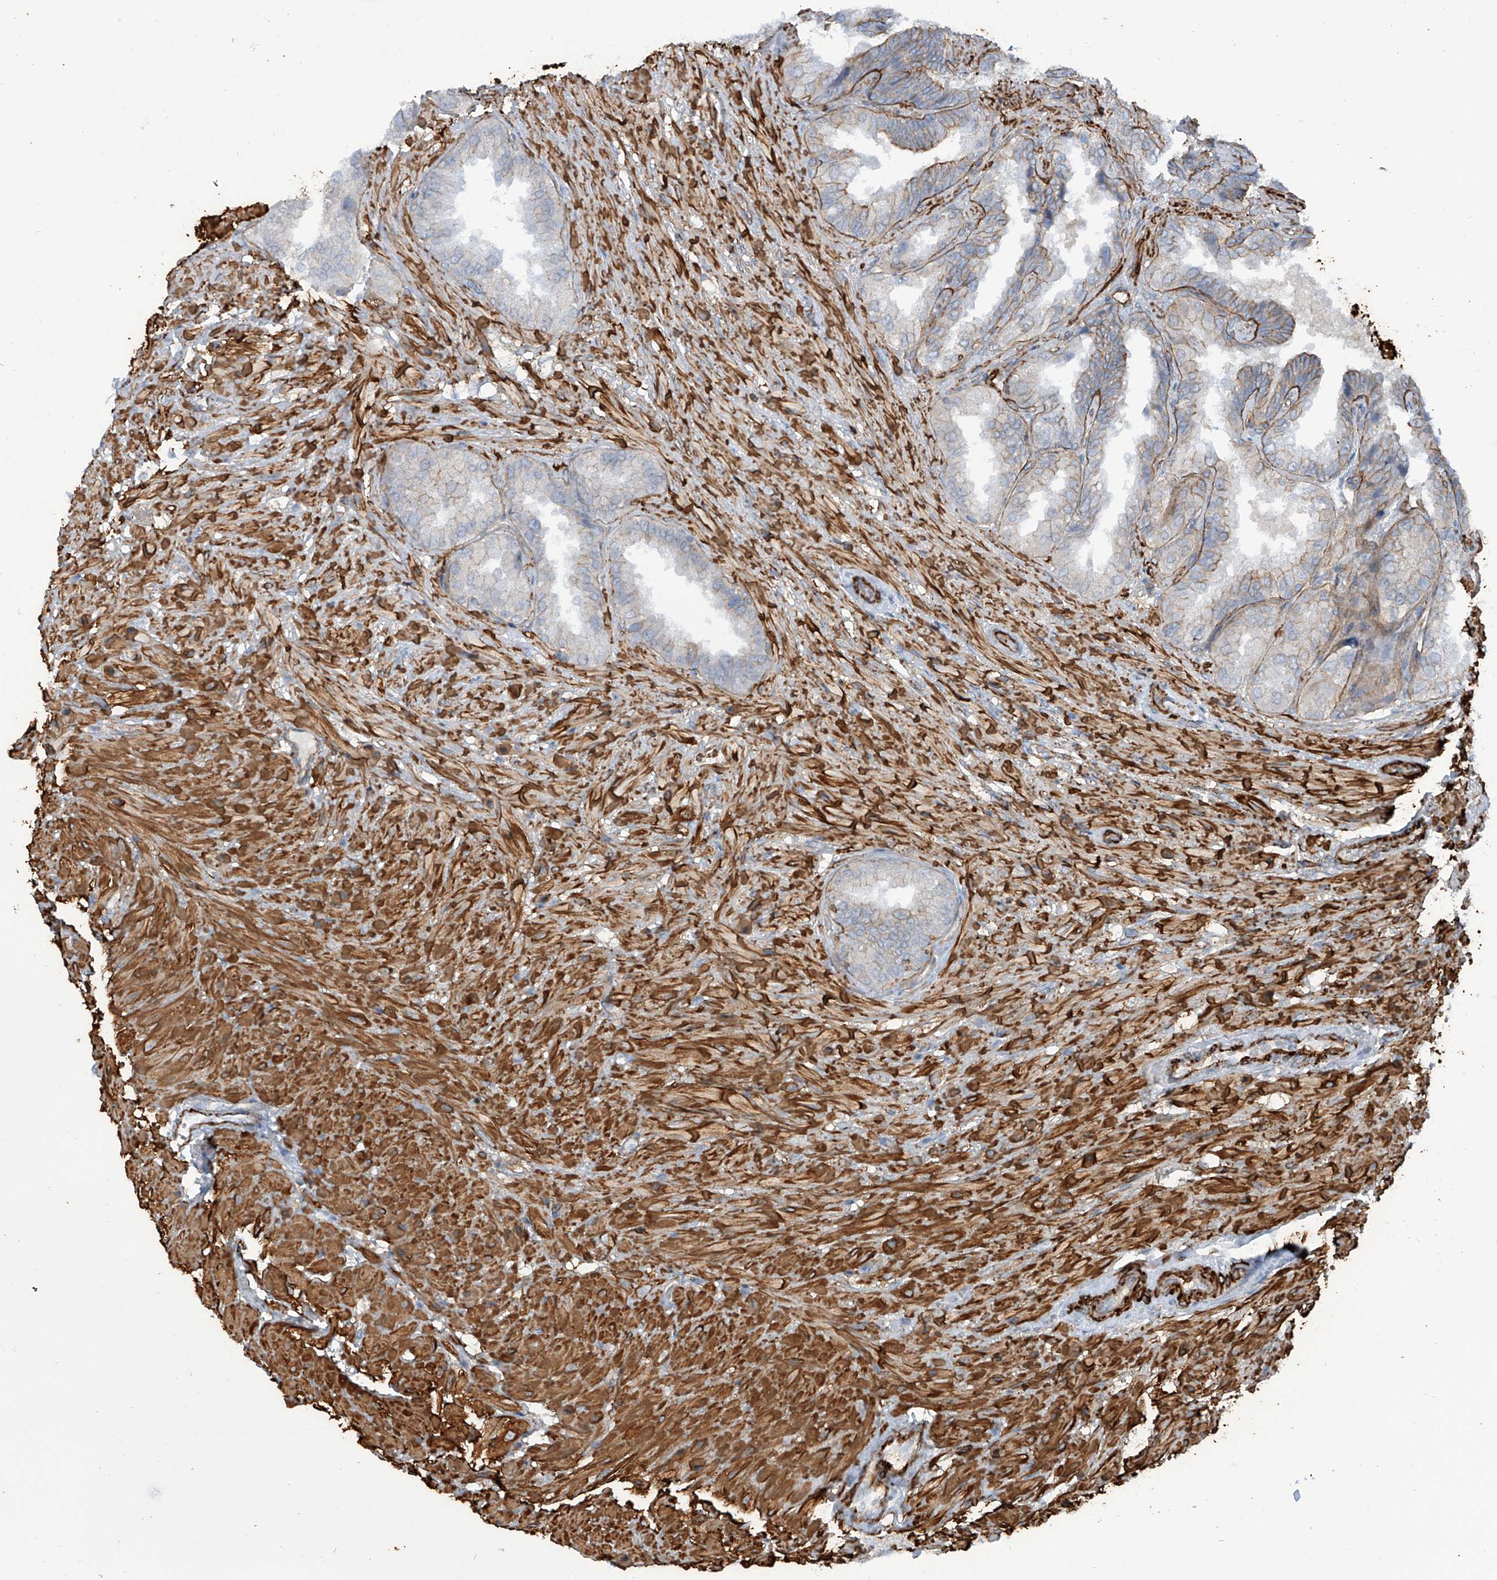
{"staining": {"intensity": "moderate", "quantity": "<25%", "location": "cytoplasmic/membranous"}, "tissue": "seminal vesicle", "cell_type": "Glandular cells", "image_type": "normal", "snomed": [{"axis": "morphology", "description": "Normal tissue, NOS"}, {"axis": "topography", "description": "Seminal veicle"}, {"axis": "topography", "description": "Peripheral nerve tissue"}], "caption": "Protein staining by immunohistochemistry (IHC) reveals moderate cytoplasmic/membranous expression in about <25% of glandular cells in benign seminal vesicle. (DAB (3,3'-diaminobenzidine) = brown stain, brightfield microscopy at high magnification).", "gene": "ZNF490", "patient": {"sex": "male", "age": 63}}